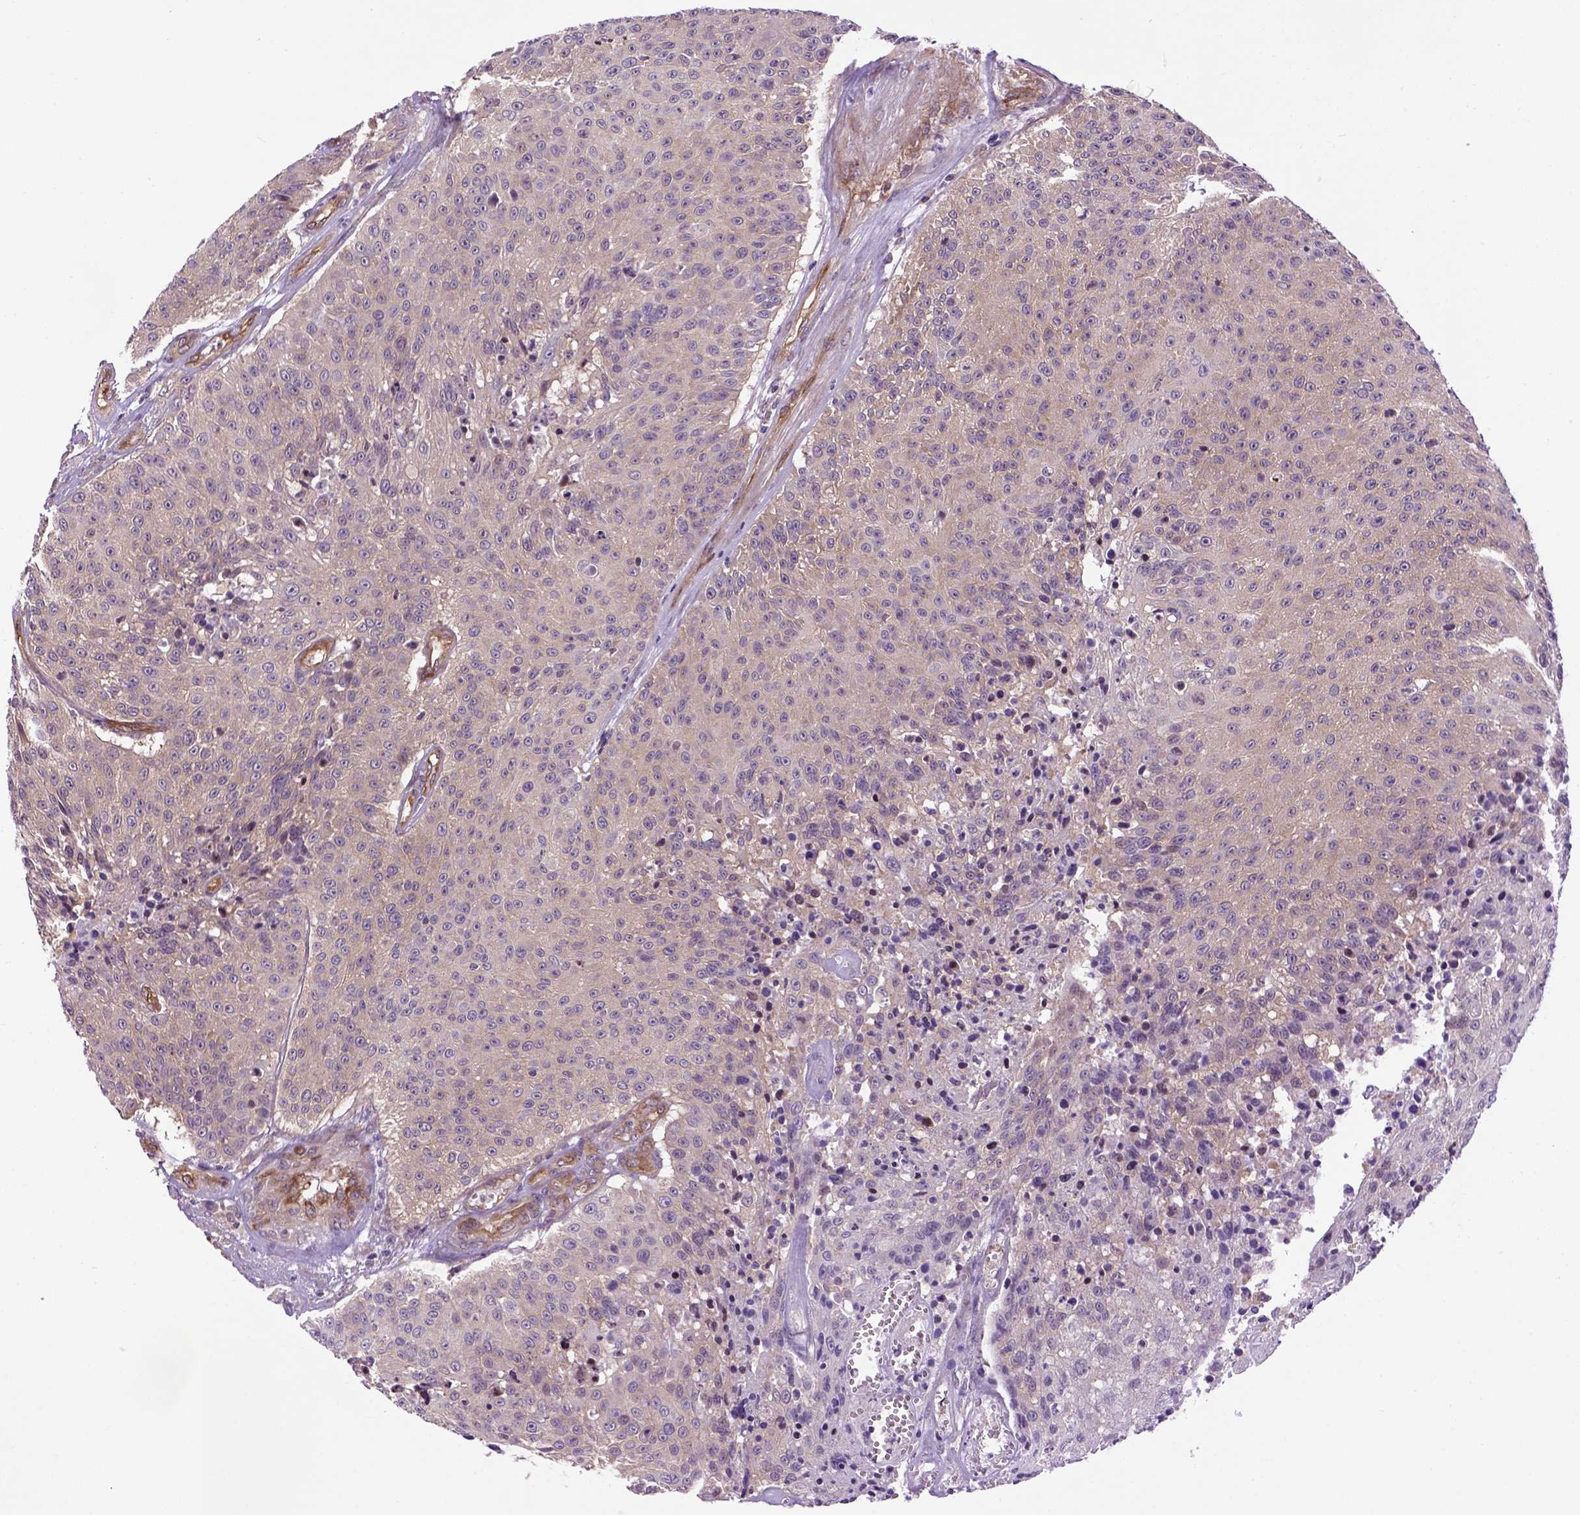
{"staining": {"intensity": "negative", "quantity": "none", "location": "none"}, "tissue": "urothelial cancer", "cell_type": "Tumor cells", "image_type": "cancer", "snomed": [{"axis": "morphology", "description": "Urothelial carcinoma, NOS"}, {"axis": "topography", "description": "Urinary bladder"}], "caption": "There is no significant expression in tumor cells of urothelial cancer.", "gene": "CASKIN2", "patient": {"sex": "male", "age": 55}}